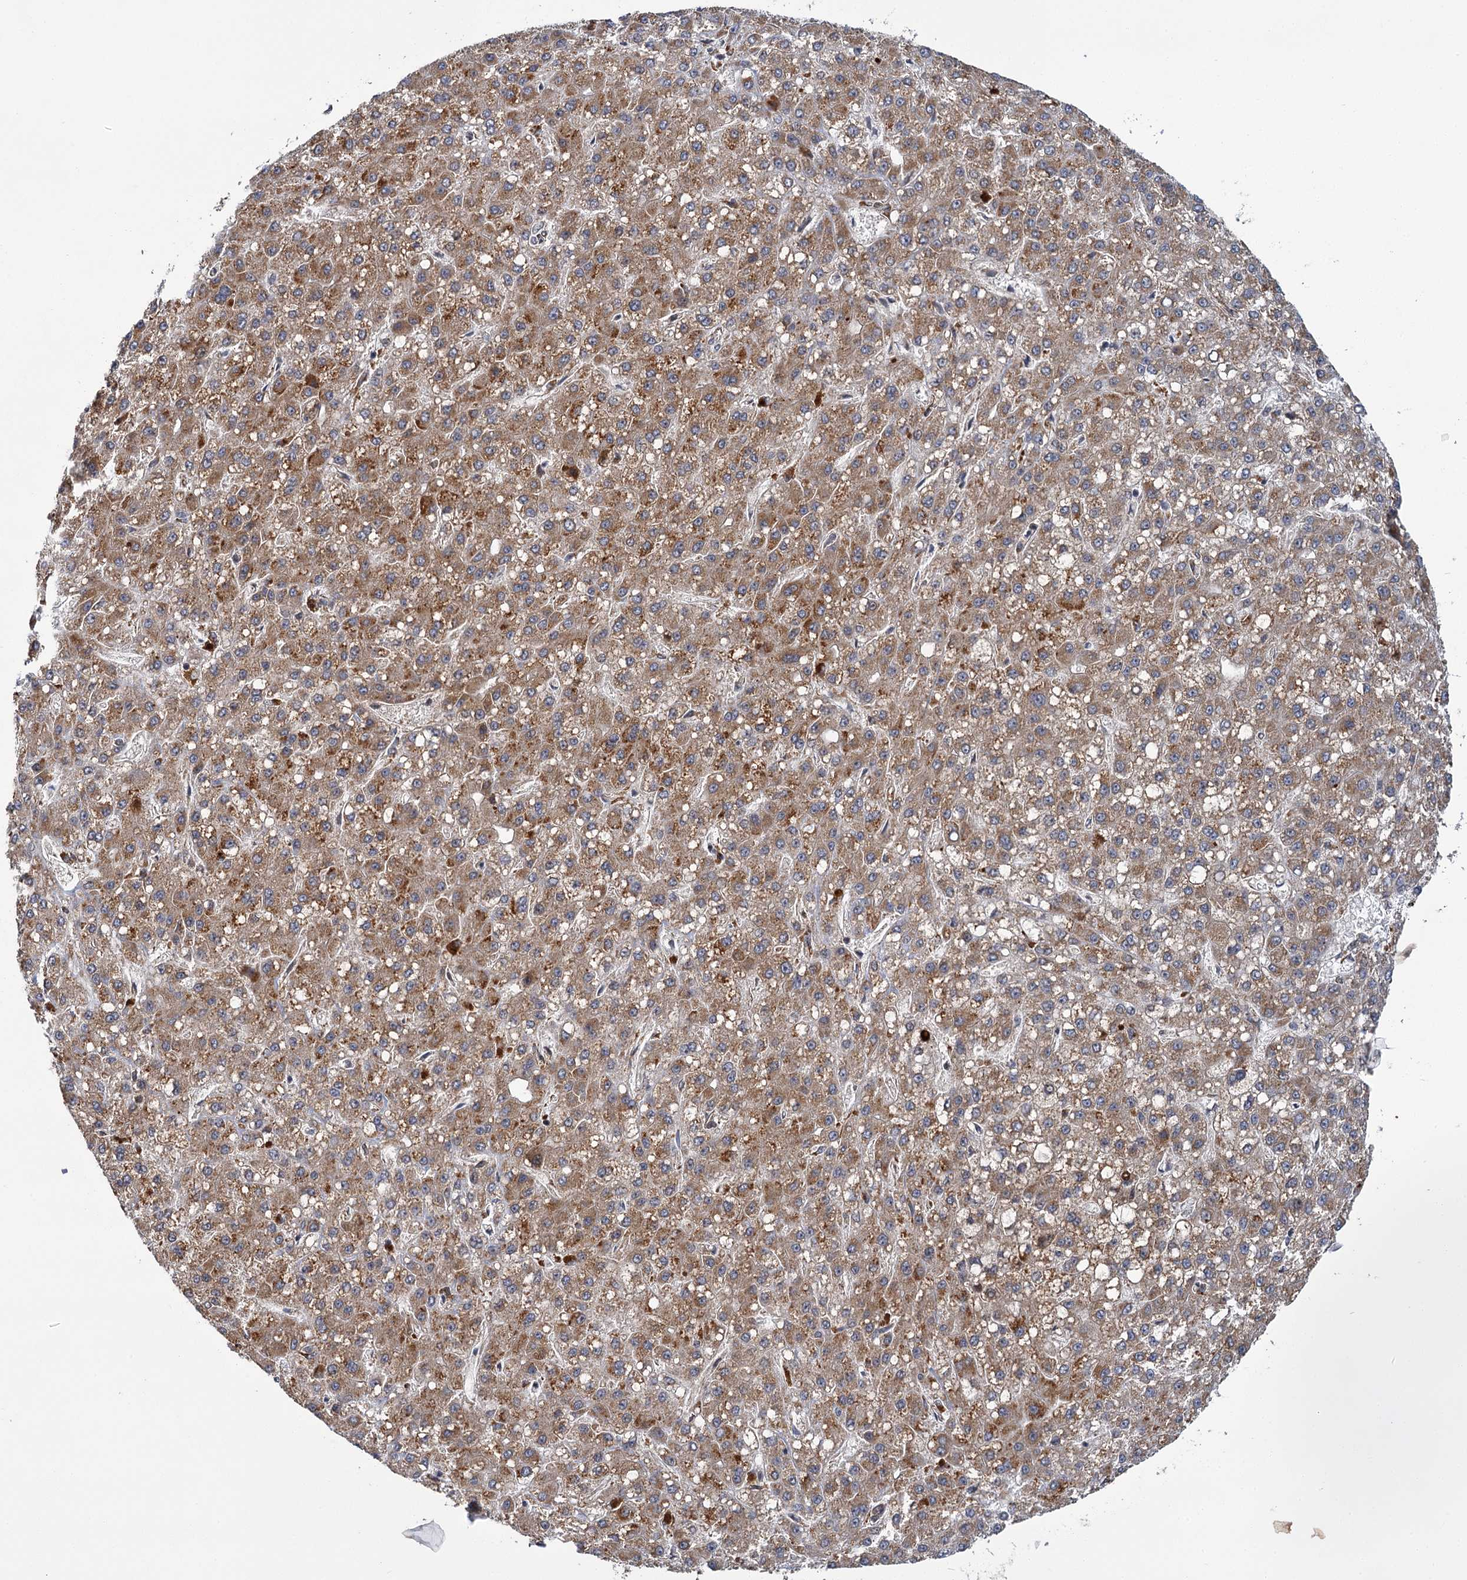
{"staining": {"intensity": "moderate", "quantity": ">75%", "location": "cytoplasmic/membranous"}, "tissue": "liver cancer", "cell_type": "Tumor cells", "image_type": "cancer", "snomed": [{"axis": "morphology", "description": "Carcinoma, Hepatocellular, NOS"}, {"axis": "topography", "description": "Liver"}], "caption": "Protein staining of liver cancer tissue shows moderate cytoplasmic/membranous expression in about >75% of tumor cells.", "gene": "APBA2", "patient": {"sex": "male", "age": 67}}